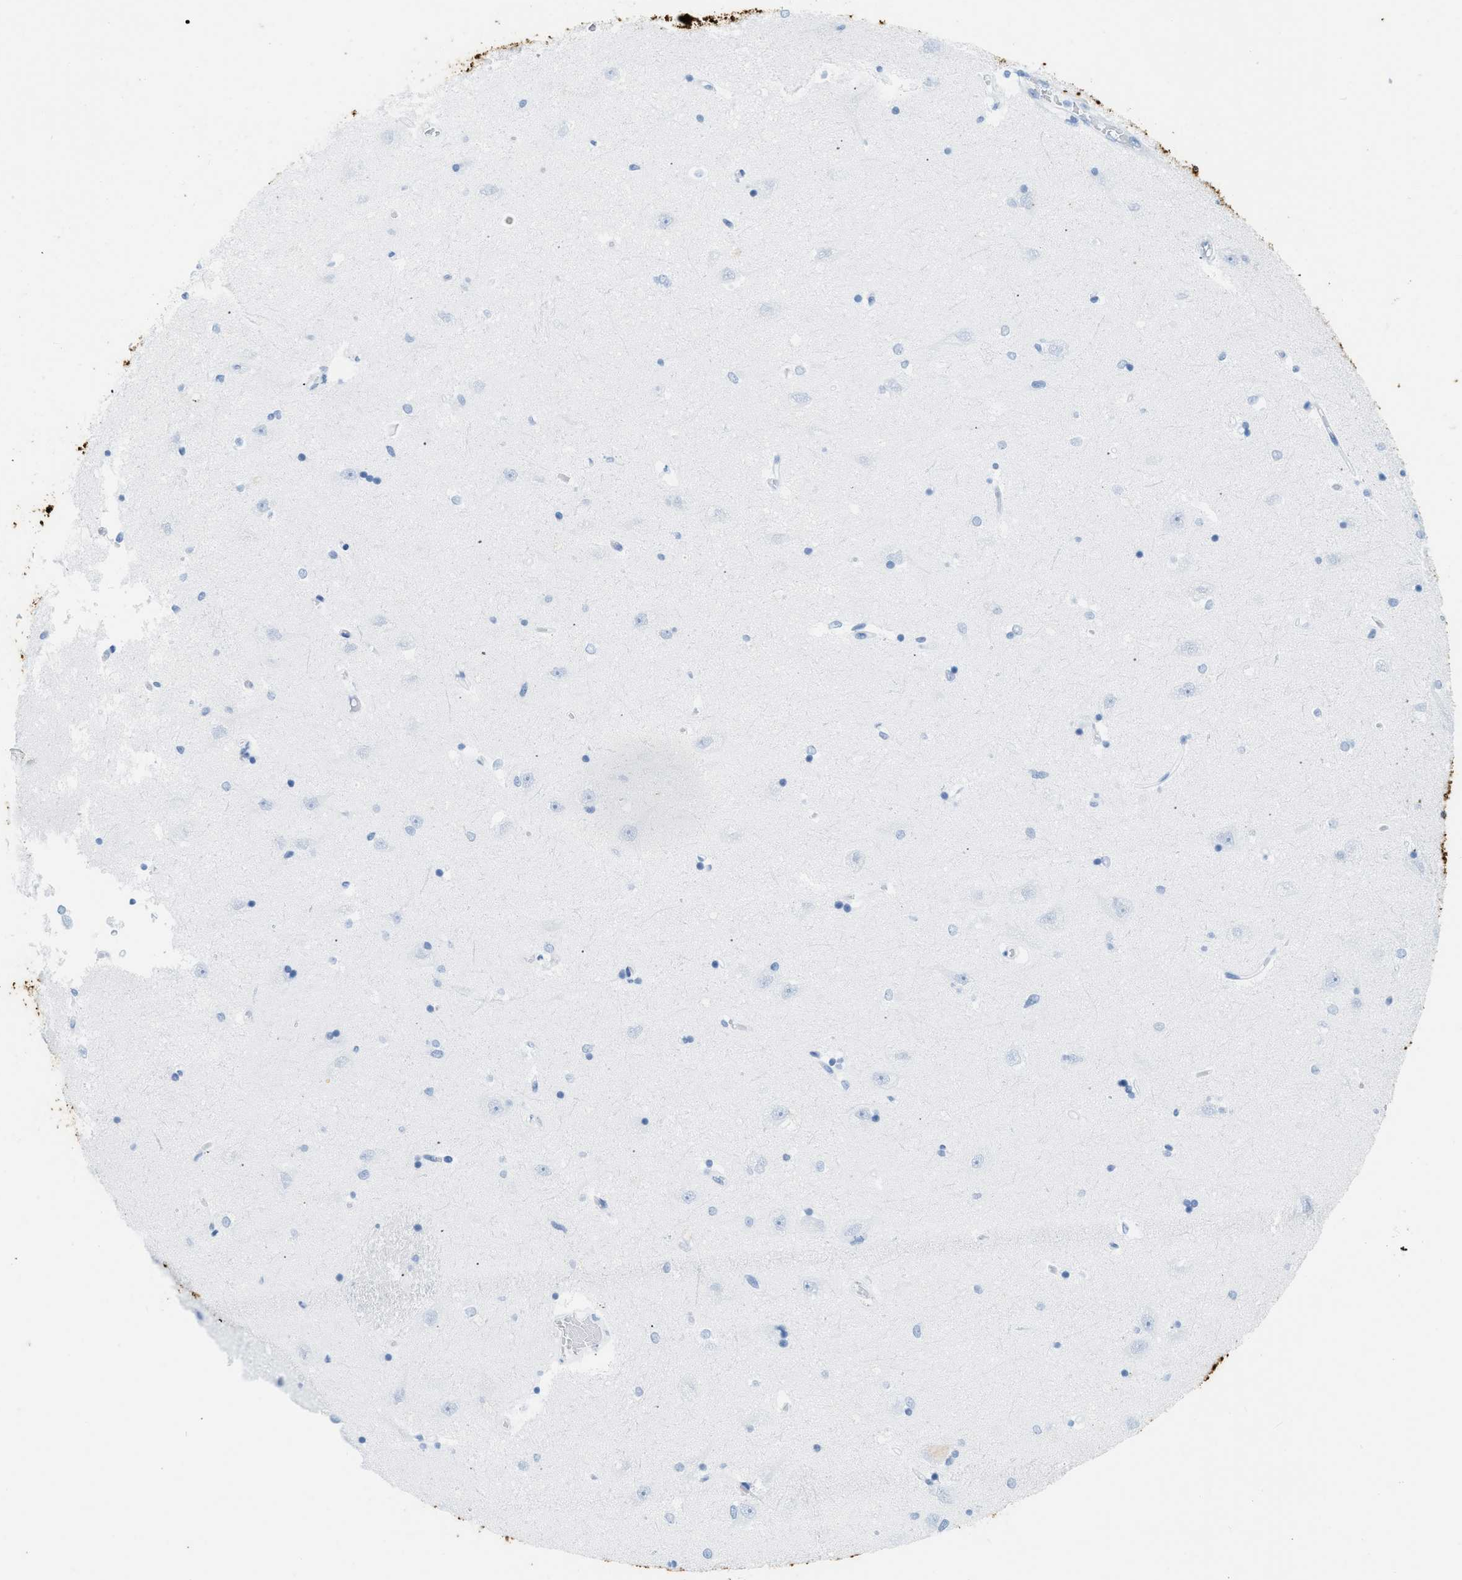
{"staining": {"intensity": "negative", "quantity": "none", "location": "none"}, "tissue": "hippocampus", "cell_type": "Glial cells", "image_type": "normal", "snomed": [{"axis": "morphology", "description": "Normal tissue, NOS"}, {"axis": "topography", "description": "Hippocampus"}], "caption": "IHC histopathology image of benign hippocampus stained for a protein (brown), which shows no expression in glial cells.", "gene": "DES", "patient": {"sex": "male", "age": 45}}